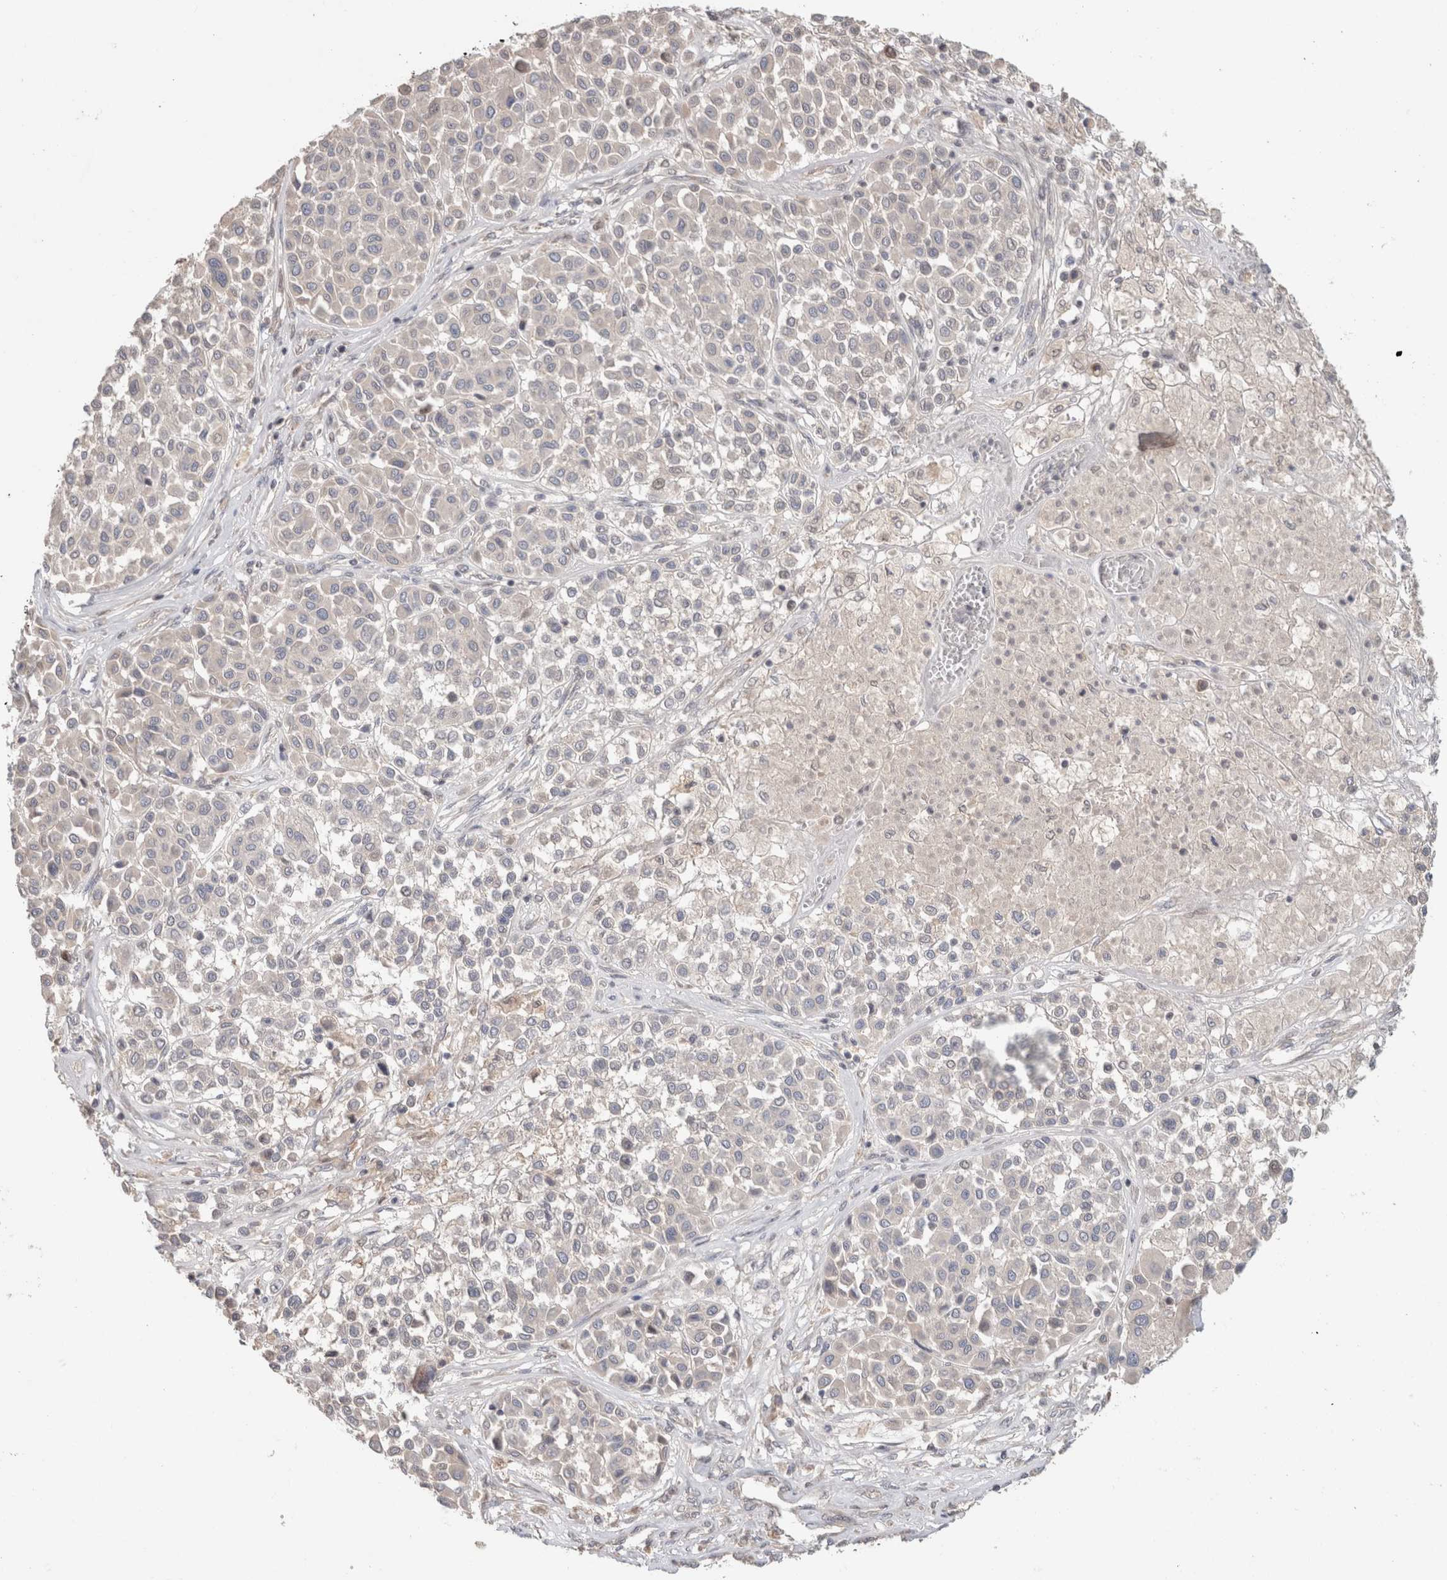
{"staining": {"intensity": "negative", "quantity": "none", "location": "none"}, "tissue": "melanoma", "cell_type": "Tumor cells", "image_type": "cancer", "snomed": [{"axis": "morphology", "description": "Malignant melanoma, Metastatic site"}, {"axis": "topography", "description": "Soft tissue"}], "caption": "Immunohistochemical staining of human malignant melanoma (metastatic site) displays no significant positivity in tumor cells.", "gene": "SYDE2", "patient": {"sex": "male", "age": 41}}